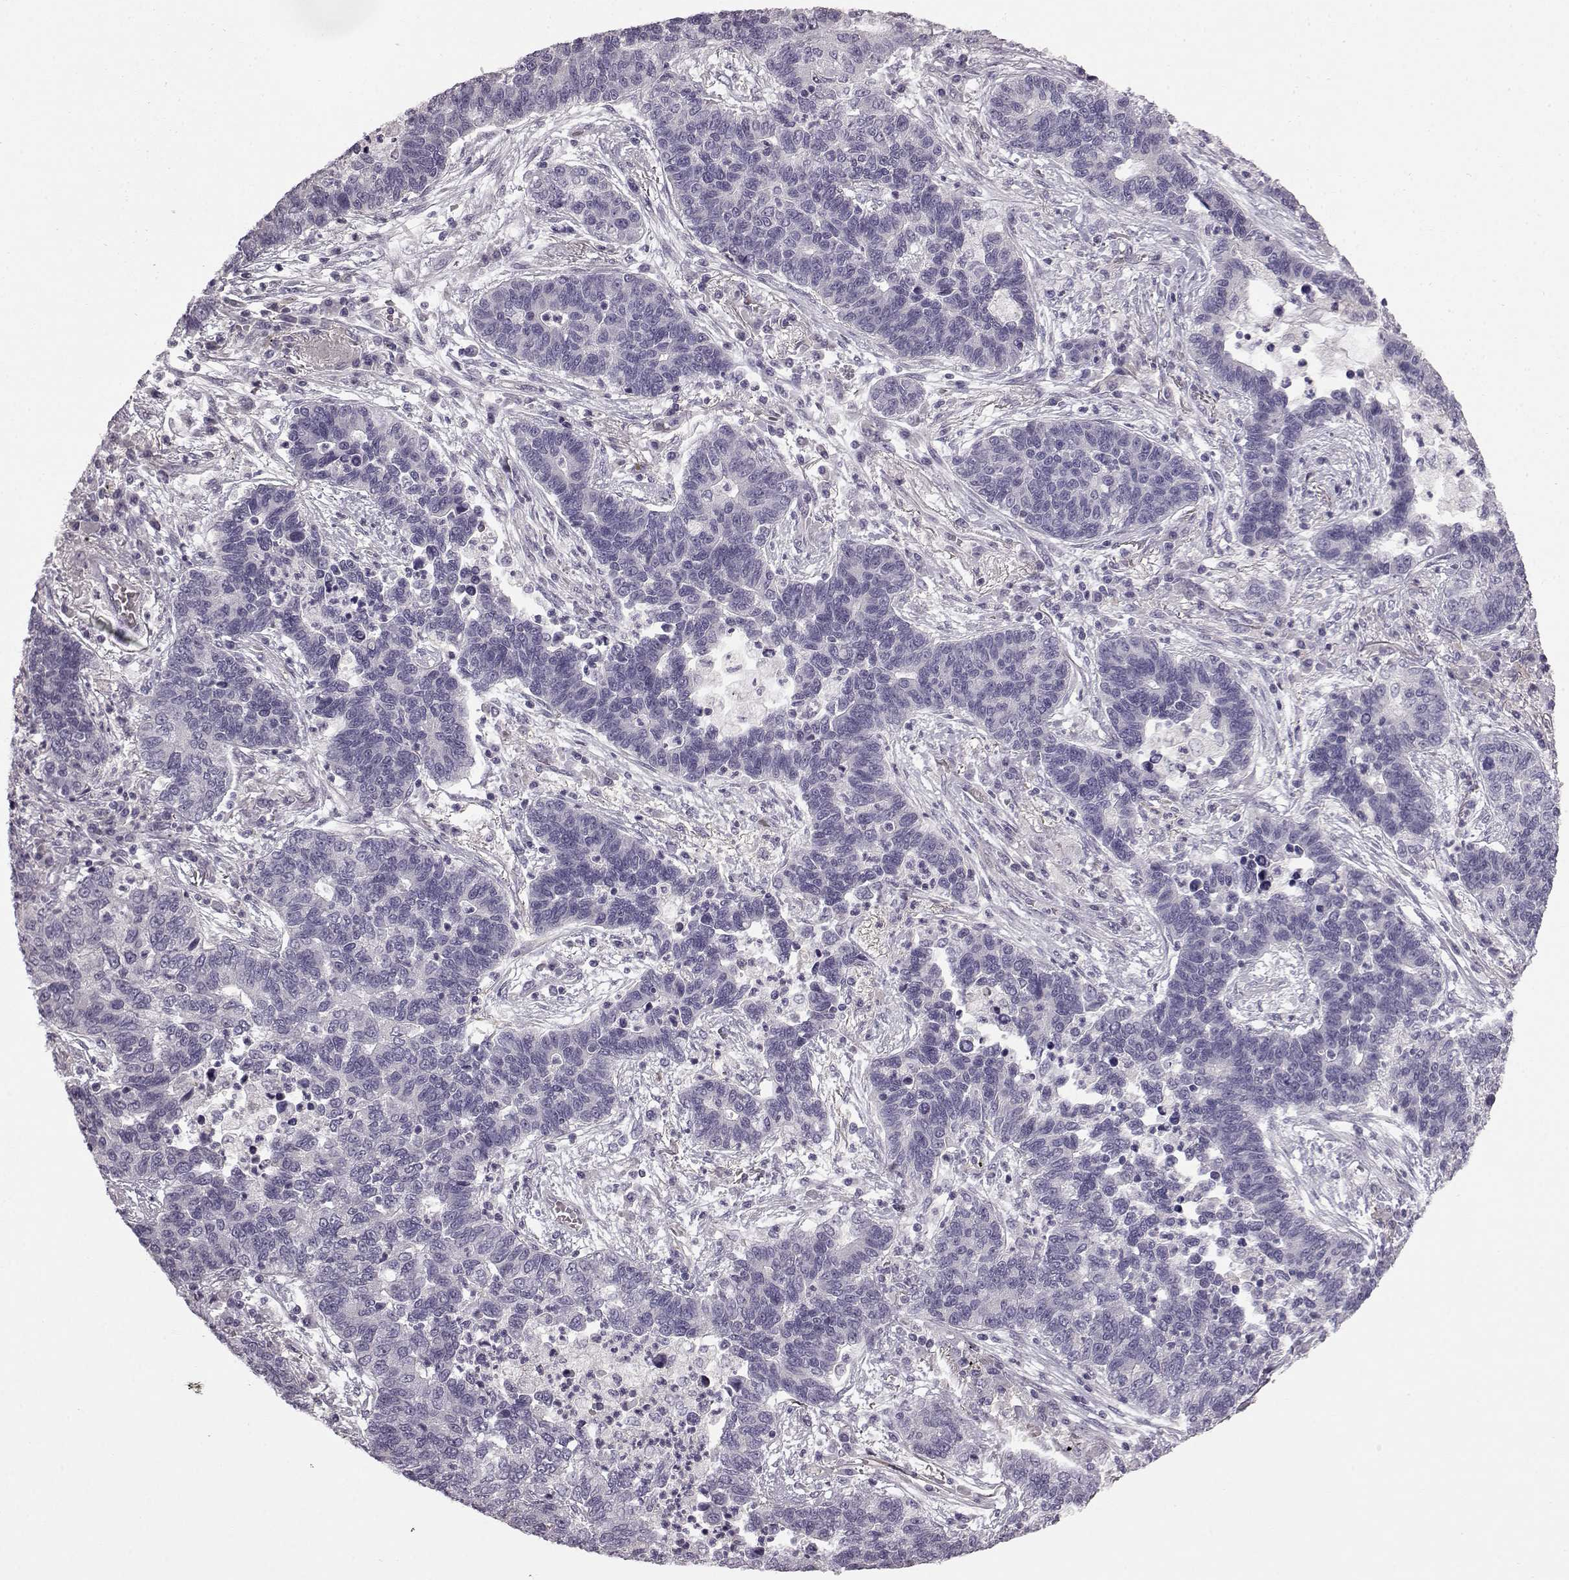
{"staining": {"intensity": "negative", "quantity": "none", "location": "none"}, "tissue": "lung cancer", "cell_type": "Tumor cells", "image_type": "cancer", "snomed": [{"axis": "morphology", "description": "Adenocarcinoma, NOS"}, {"axis": "topography", "description": "Lung"}], "caption": "An IHC photomicrograph of lung cancer is shown. There is no staining in tumor cells of lung cancer. The staining was performed using DAB (3,3'-diaminobenzidine) to visualize the protein expression in brown, while the nuclei were stained in blue with hematoxylin (Magnification: 20x).", "gene": "KRT85", "patient": {"sex": "female", "age": 57}}